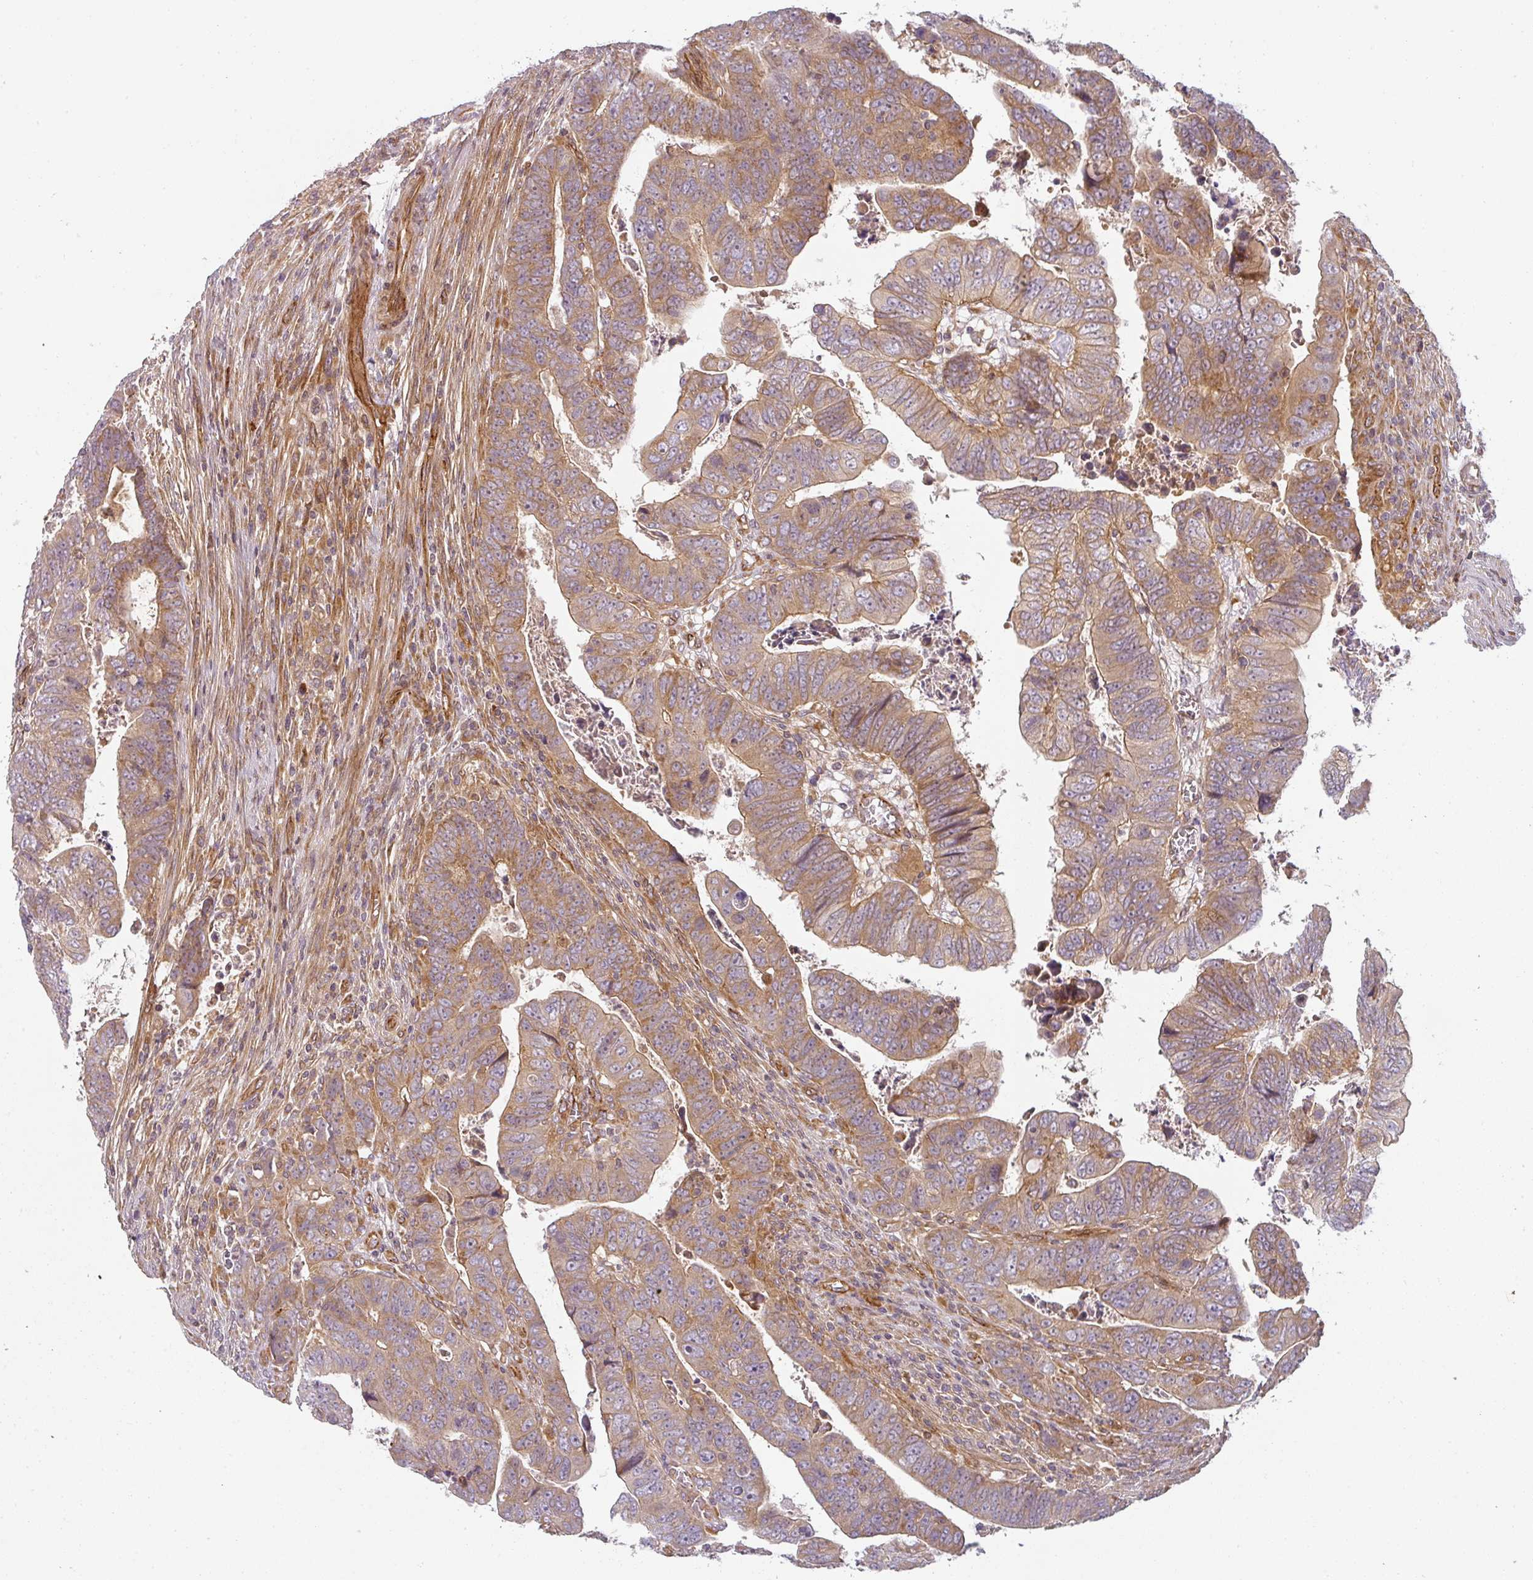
{"staining": {"intensity": "moderate", "quantity": ">75%", "location": "cytoplasmic/membranous"}, "tissue": "colorectal cancer", "cell_type": "Tumor cells", "image_type": "cancer", "snomed": [{"axis": "morphology", "description": "Normal tissue, NOS"}, {"axis": "morphology", "description": "Adenocarcinoma, NOS"}, {"axis": "topography", "description": "Rectum"}], "caption": "Colorectal cancer (adenocarcinoma) was stained to show a protein in brown. There is medium levels of moderate cytoplasmic/membranous expression in approximately >75% of tumor cells. (Brightfield microscopy of DAB IHC at high magnification).", "gene": "CNOT1", "patient": {"sex": "female", "age": 65}}